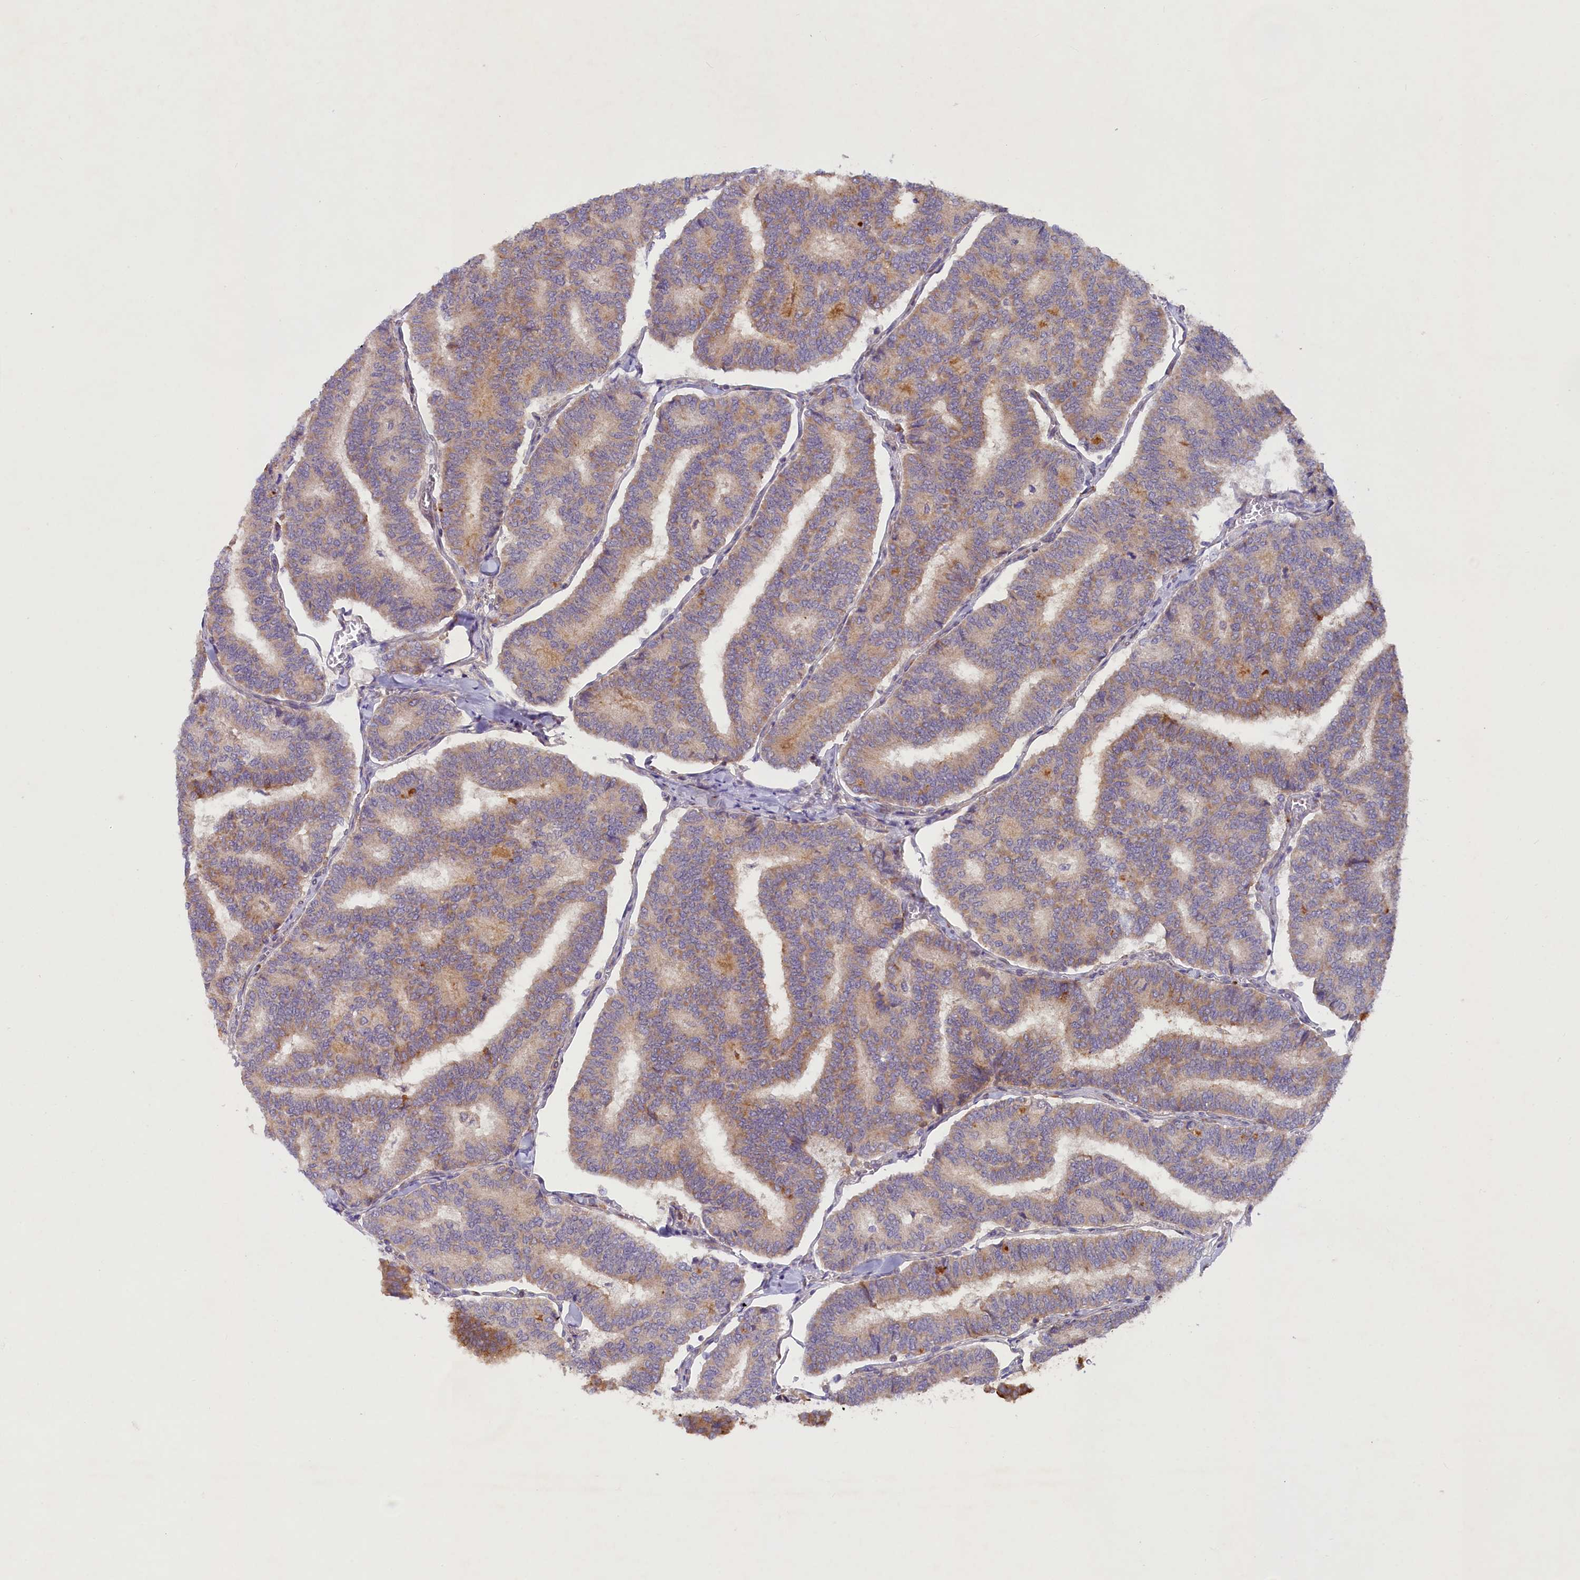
{"staining": {"intensity": "moderate", "quantity": ">75%", "location": "cytoplasmic/membranous"}, "tissue": "thyroid cancer", "cell_type": "Tumor cells", "image_type": "cancer", "snomed": [{"axis": "morphology", "description": "Papillary adenocarcinoma, NOS"}, {"axis": "topography", "description": "Thyroid gland"}], "caption": "Protein expression analysis of human thyroid papillary adenocarcinoma reveals moderate cytoplasmic/membranous staining in about >75% of tumor cells.", "gene": "SSC5D", "patient": {"sex": "female", "age": 35}}